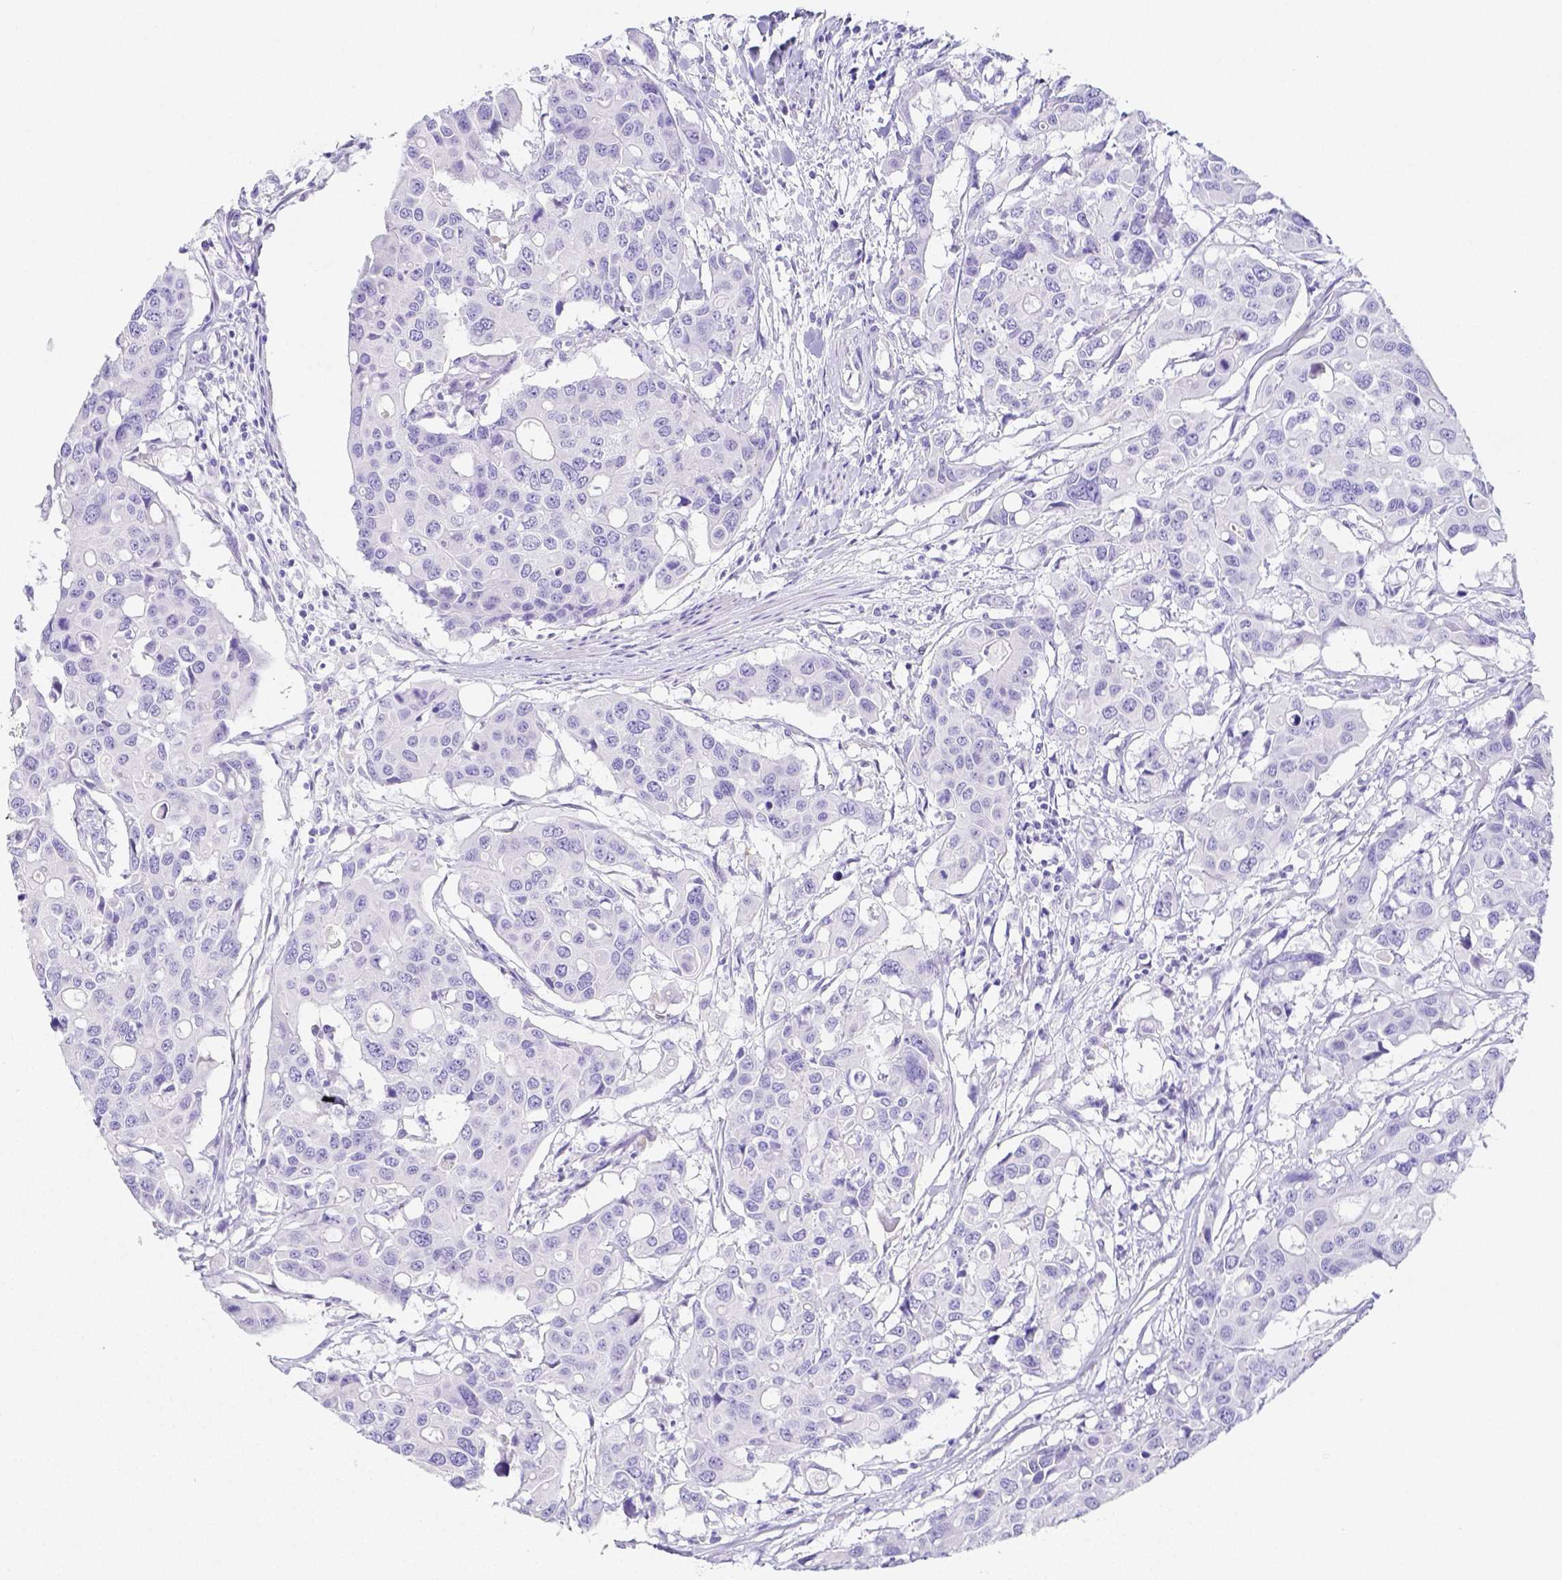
{"staining": {"intensity": "negative", "quantity": "none", "location": "none"}, "tissue": "colorectal cancer", "cell_type": "Tumor cells", "image_type": "cancer", "snomed": [{"axis": "morphology", "description": "Adenocarcinoma, NOS"}, {"axis": "topography", "description": "Colon"}], "caption": "High magnification brightfield microscopy of colorectal cancer (adenocarcinoma) stained with DAB (brown) and counterstained with hematoxylin (blue): tumor cells show no significant staining.", "gene": "ARHGAP36", "patient": {"sex": "male", "age": 77}}